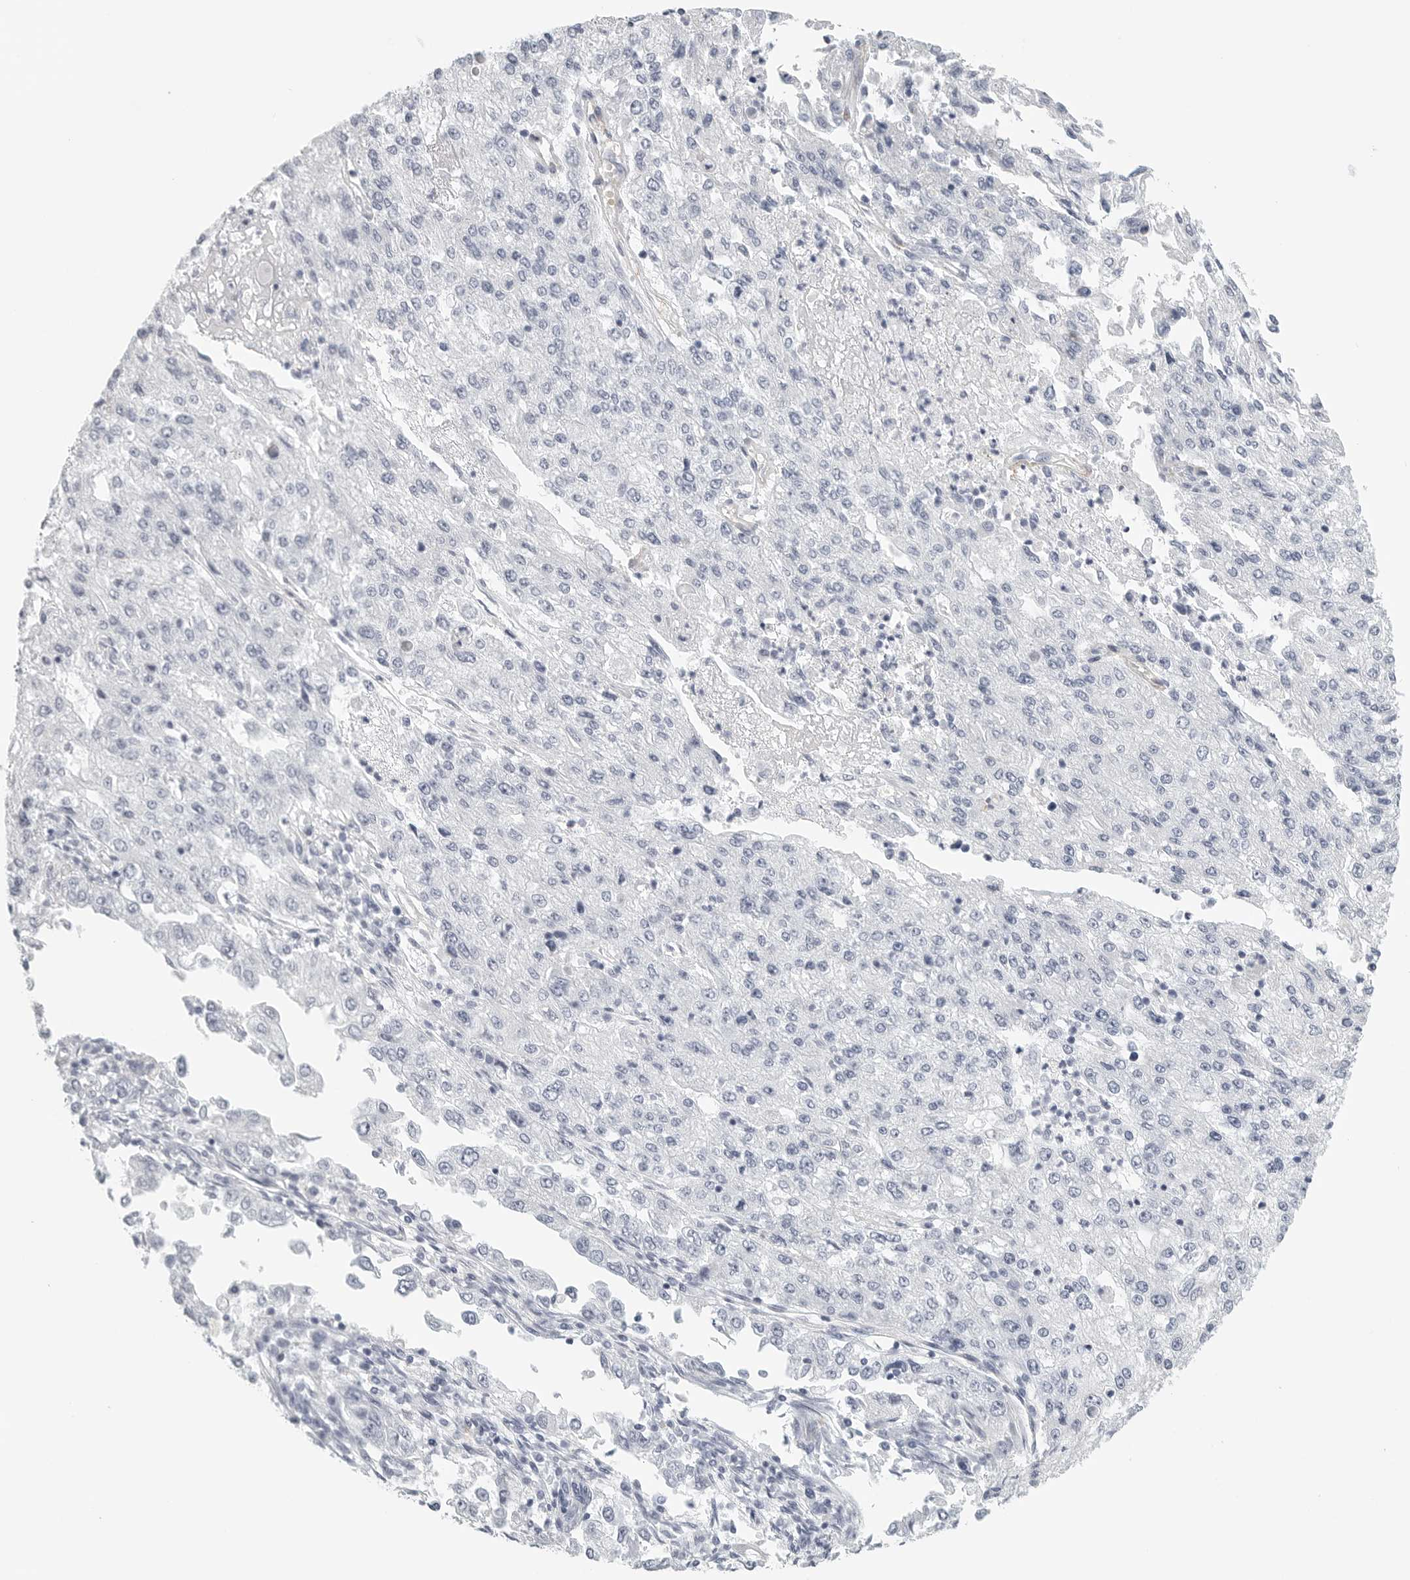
{"staining": {"intensity": "negative", "quantity": "none", "location": "none"}, "tissue": "endometrial cancer", "cell_type": "Tumor cells", "image_type": "cancer", "snomed": [{"axis": "morphology", "description": "Adenocarcinoma, NOS"}, {"axis": "topography", "description": "Endometrium"}], "caption": "Immunohistochemistry micrograph of adenocarcinoma (endometrial) stained for a protein (brown), which demonstrates no positivity in tumor cells.", "gene": "TNR", "patient": {"sex": "female", "age": 49}}